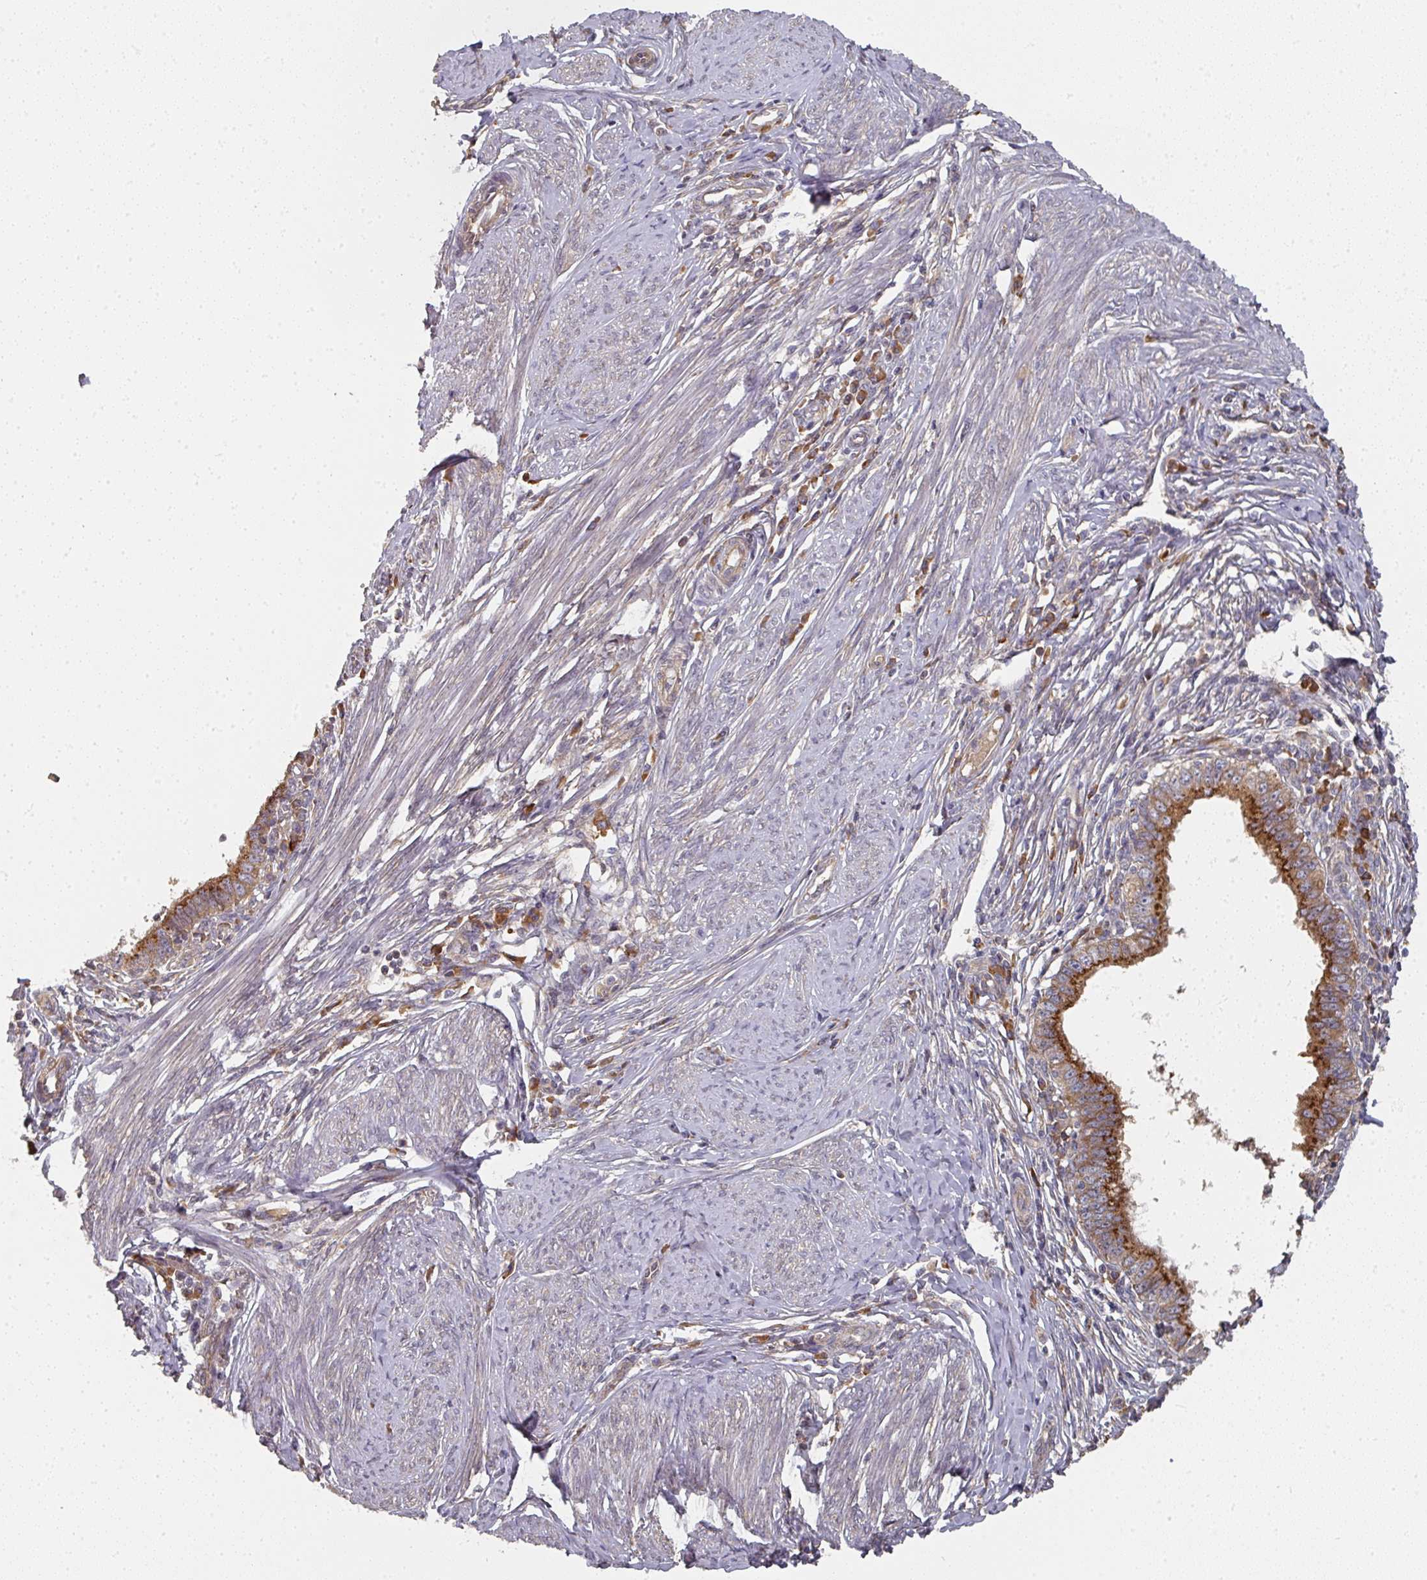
{"staining": {"intensity": "strong", "quantity": ">75%", "location": "cytoplasmic/membranous"}, "tissue": "cervical cancer", "cell_type": "Tumor cells", "image_type": "cancer", "snomed": [{"axis": "morphology", "description": "Adenocarcinoma, NOS"}, {"axis": "topography", "description": "Cervix"}], "caption": "Protein staining shows strong cytoplasmic/membranous expression in about >75% of tumor cells in cervical cancer.", "gene": "EDEM2", "patient": {"sex": "female", "age": 36}}